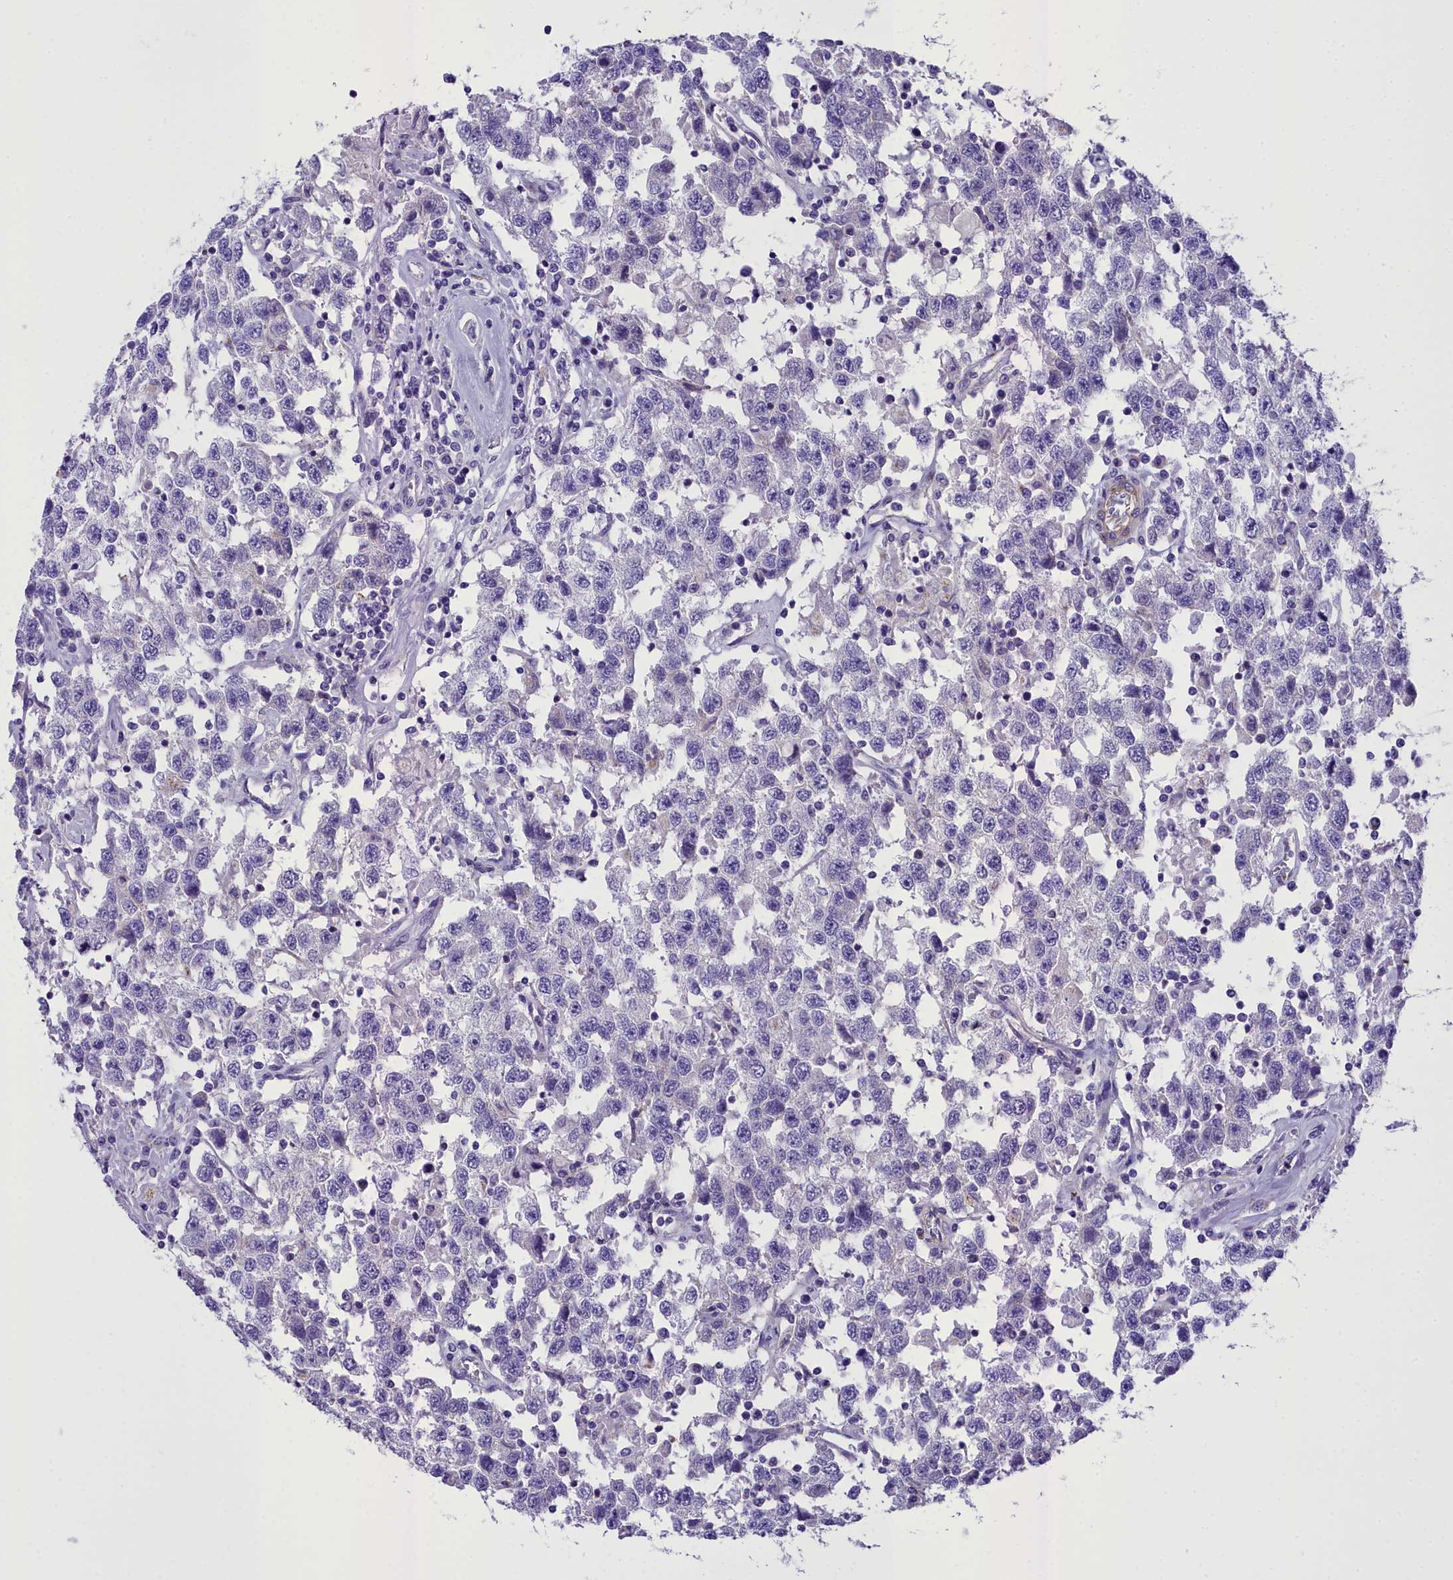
{"staining": {"intensity": "negative", "quantity": "none", "location": "none"}, "tissue": "testis cancer", "cell_type": "Tumor cells", "image_type": "cancer", "snomed": [{"axis": "morphology", "description": "Seminoma, NOS"}, {"axis": "topography", "description": "Testis"}], "caption": "This photomicrograph is of testis seminoma stained with immunohistochemistry (IHC) to label a protein in brown with the nuclei are counter-stained blue. There is no positivity in tumor cells. Nuclei are stained in blue.", "gene": "GFRA1", "patient": {"sex": "male", "age": 41}}